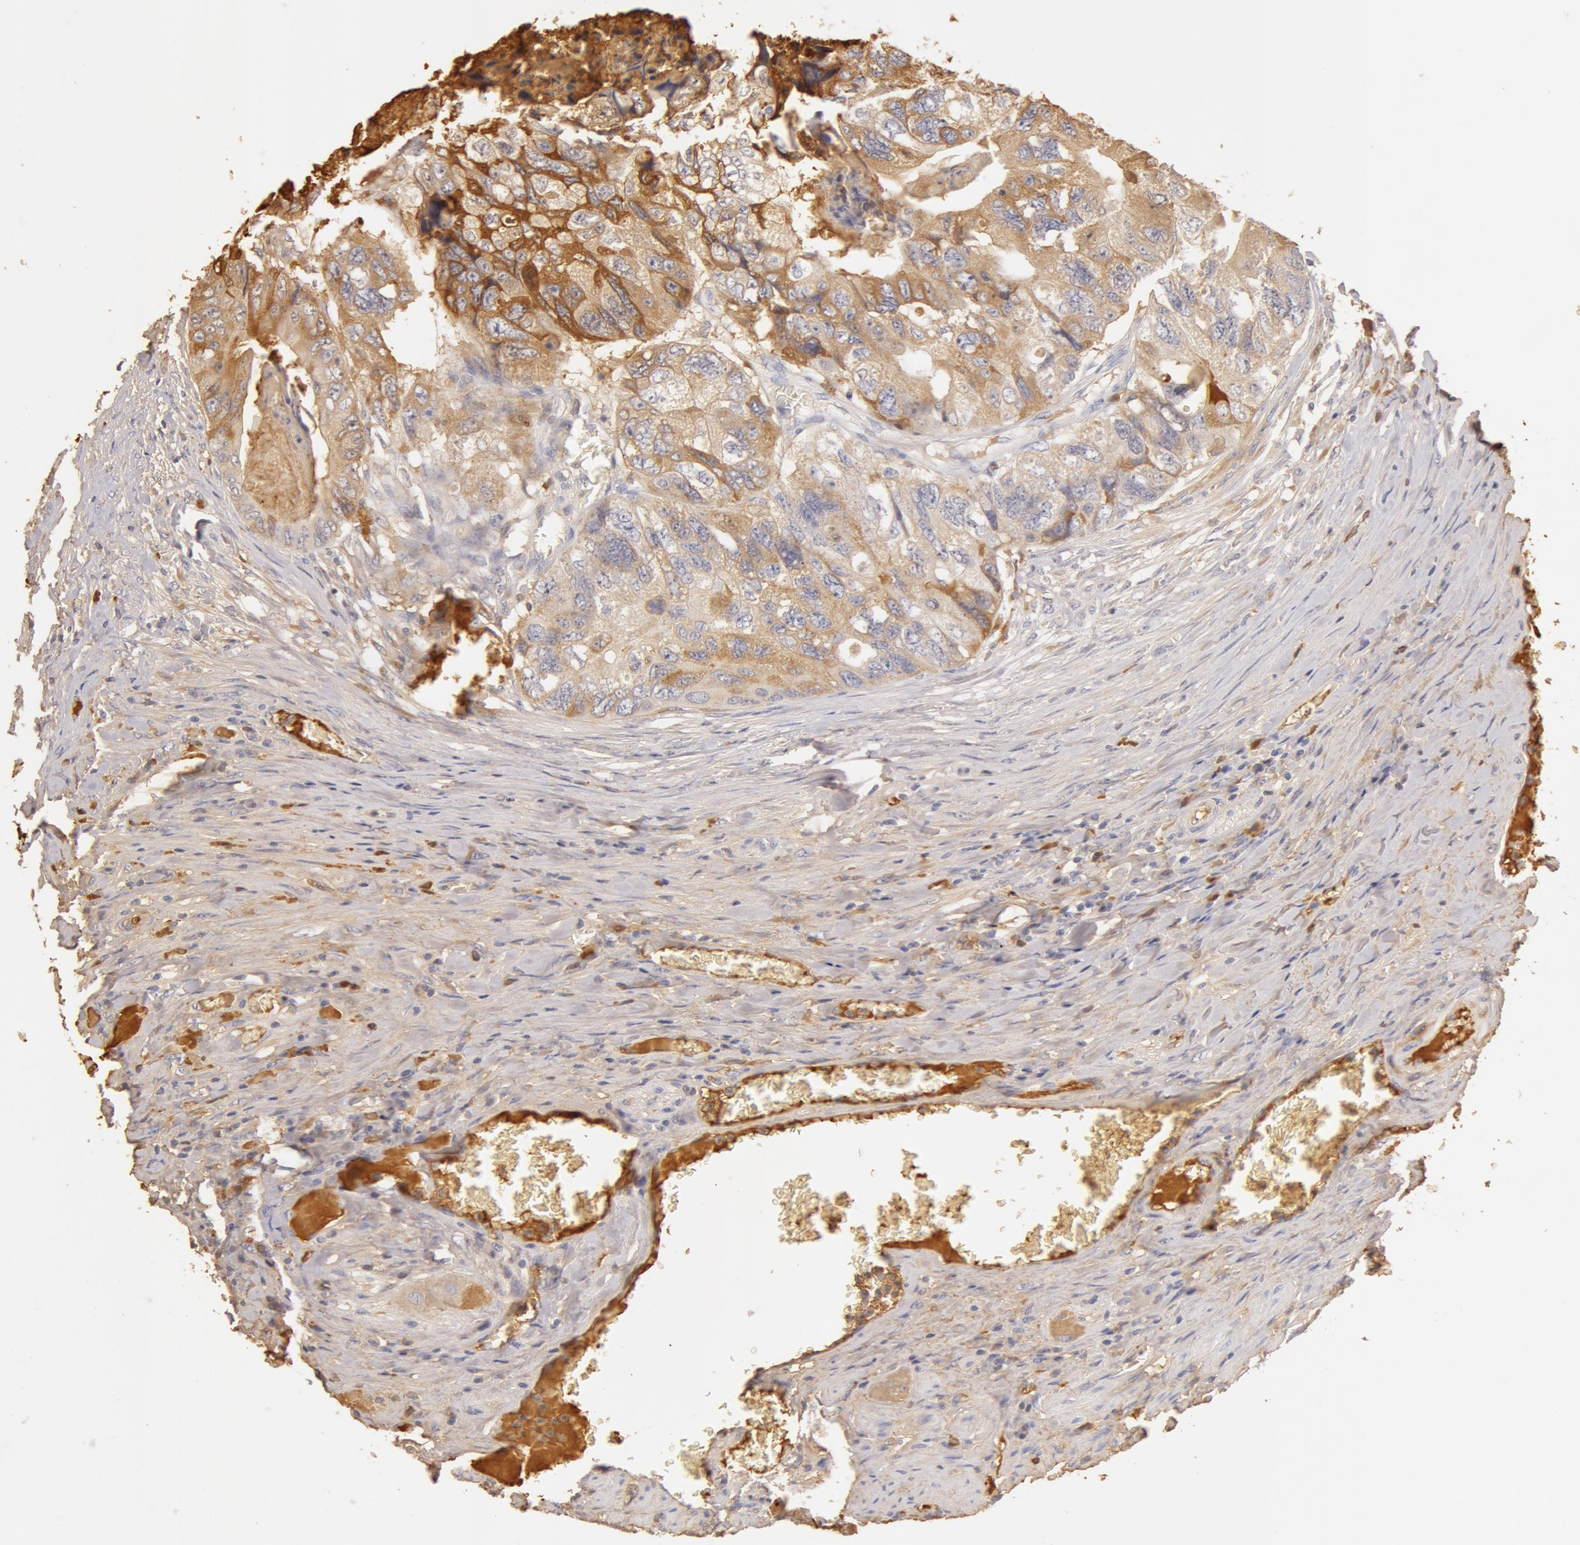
{"staining": {"intensity": "moderate", "quantity": "25%-75%", "location": "cytoplasmic/membranous"}, "tissue": "colorectal cancer", "cell_type": "Tumor cells", "image_type": "cancer", "snomed": [{"axis": "morphology", "description": "Adenocarcinoma, NOS"}, {"axis": "topography", "description": "Rectum"}], "caption": "Immunohistochemical staining of human adenocarcinoma (colorectal) displays medium levels of moderate cytoplasmic/membranous staining in approximately 25%-75% of tumor cells.", "gene": "TF", "patient": {"sex": "female", "age": 82}}